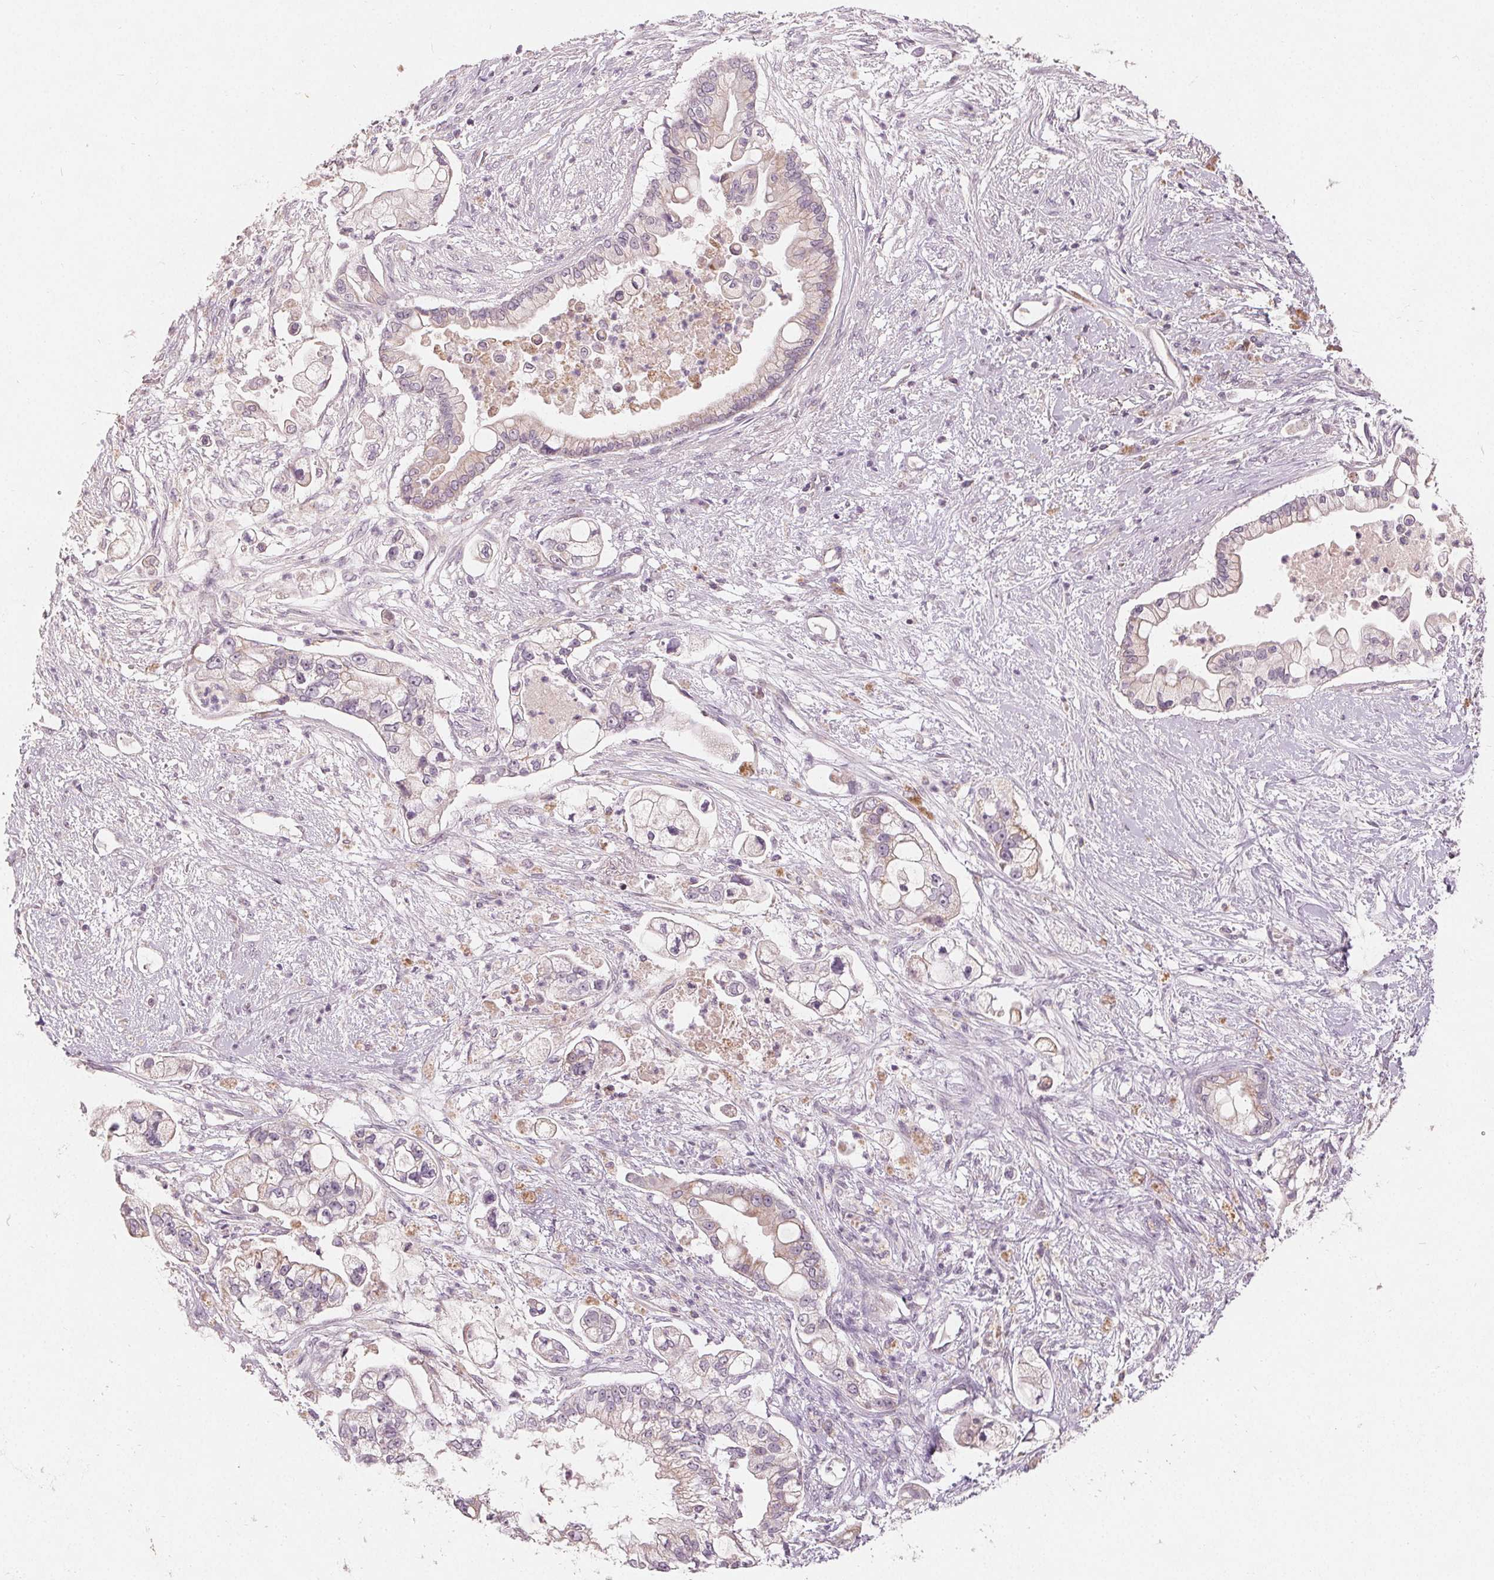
{"staining": {"intensity": "negative", "quantity": "none", "location": "none"}, "tissue": "pancreatic cancer", "cell_type": "Tumor cells", "image_type": "cancer", "snomed": [{"axis": "morphology", "description": "Adenocarcinoma, NOS"}, {"axis": "topography", "description": "Pancreas"}], "caption": "Pancreatic adenocarcinoma was stained to show a protein in brown. There is no significant staining in tumor cells. (Stains: DAB immunohistochemistry with hematoxylin counter stain, Microscopy: brightfield microscopy at high magnification).", "gene": "TRIM60", "patient": {"sex": "female", "age": 69}}